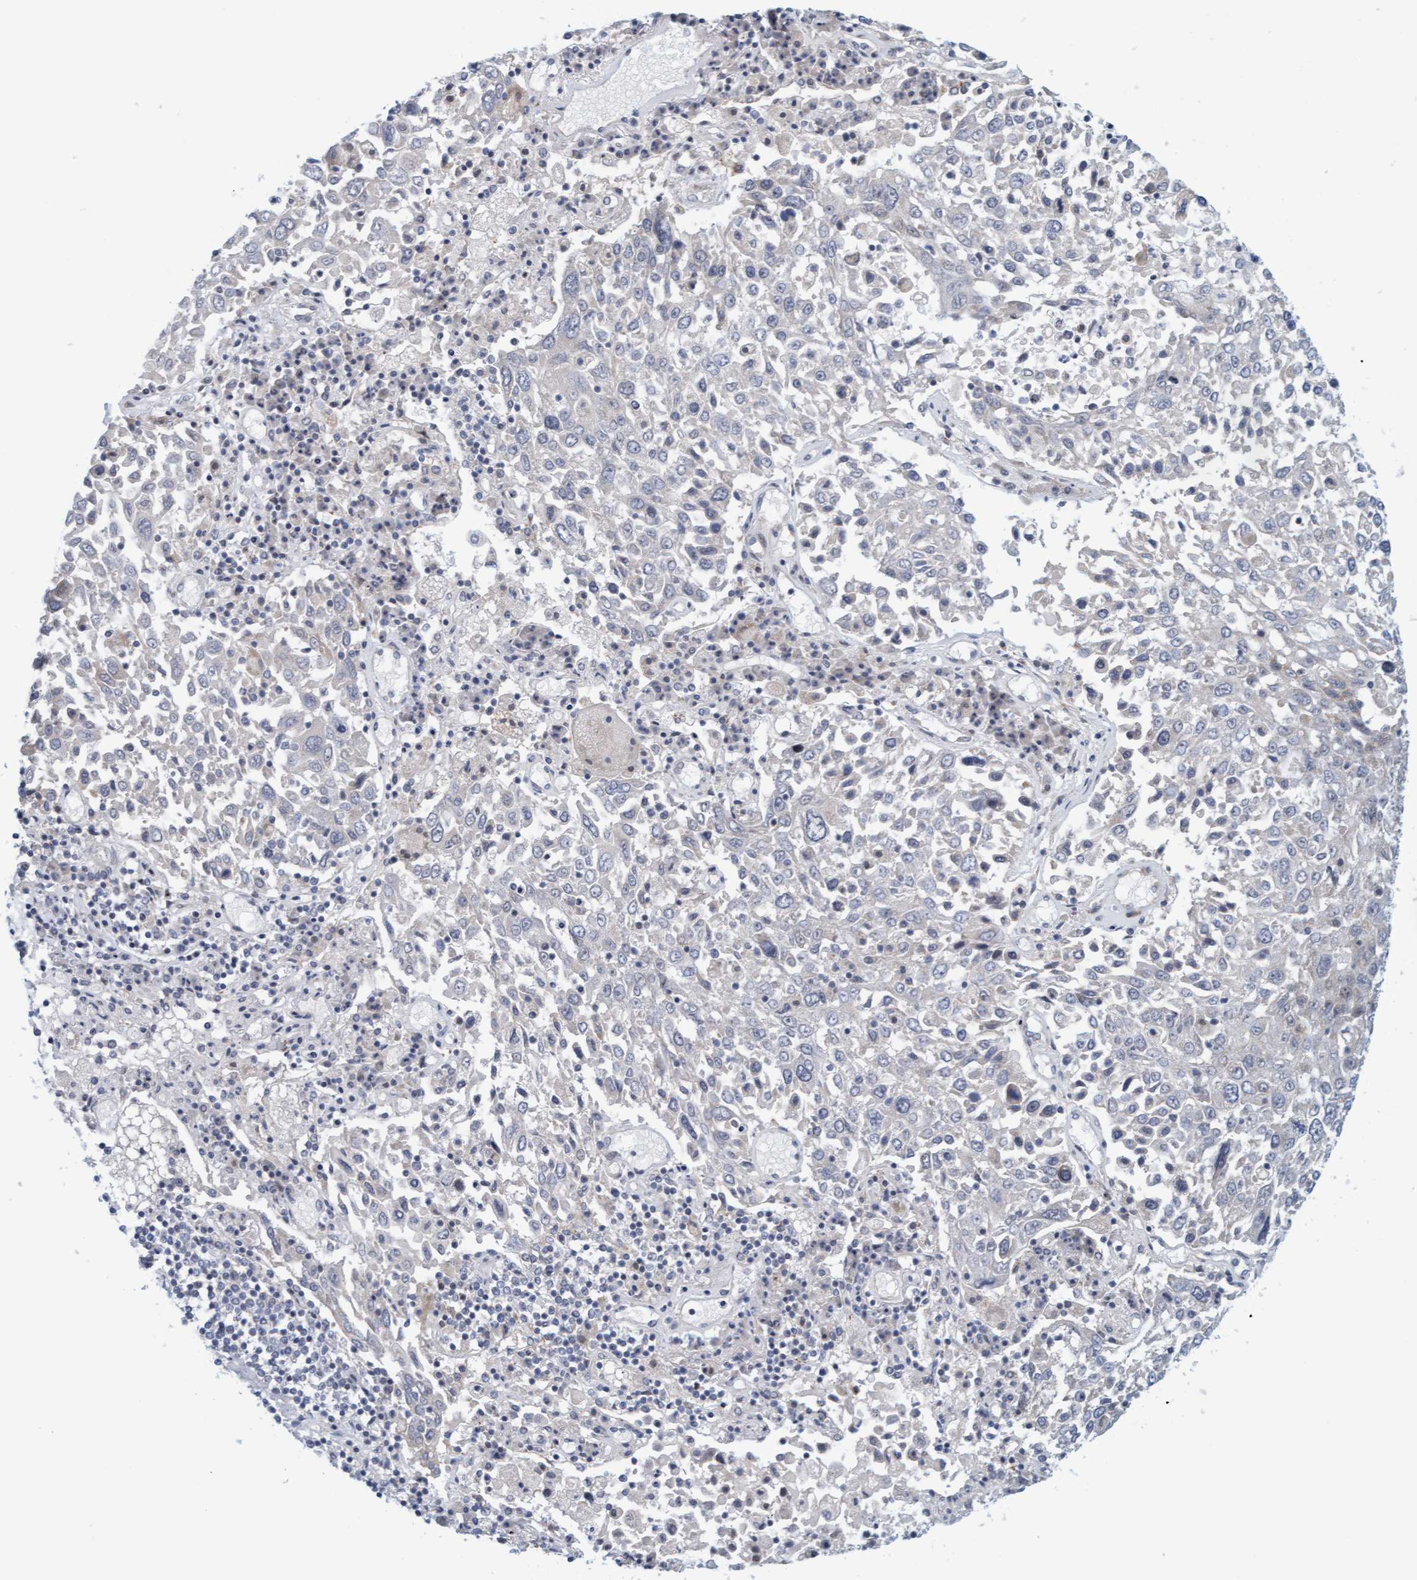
{"staining": {"intensity": "negative", "quantity": "none", "location": "none"}, "tissue": "lung cancer", "cell_type": "Tumor cells", "image_type": "cancer", "snomed": [{"axis": "morphology", "description": "Squamous cell carcinoma, NOS"}, {"axis": "topography", "description": "Lung"}], "caption": "Micrograph shows no protein staining in tumor cells of lung cancer tissue.", "gene": "ZC3H3", "patient": {"sex": "male", "age": 65}}